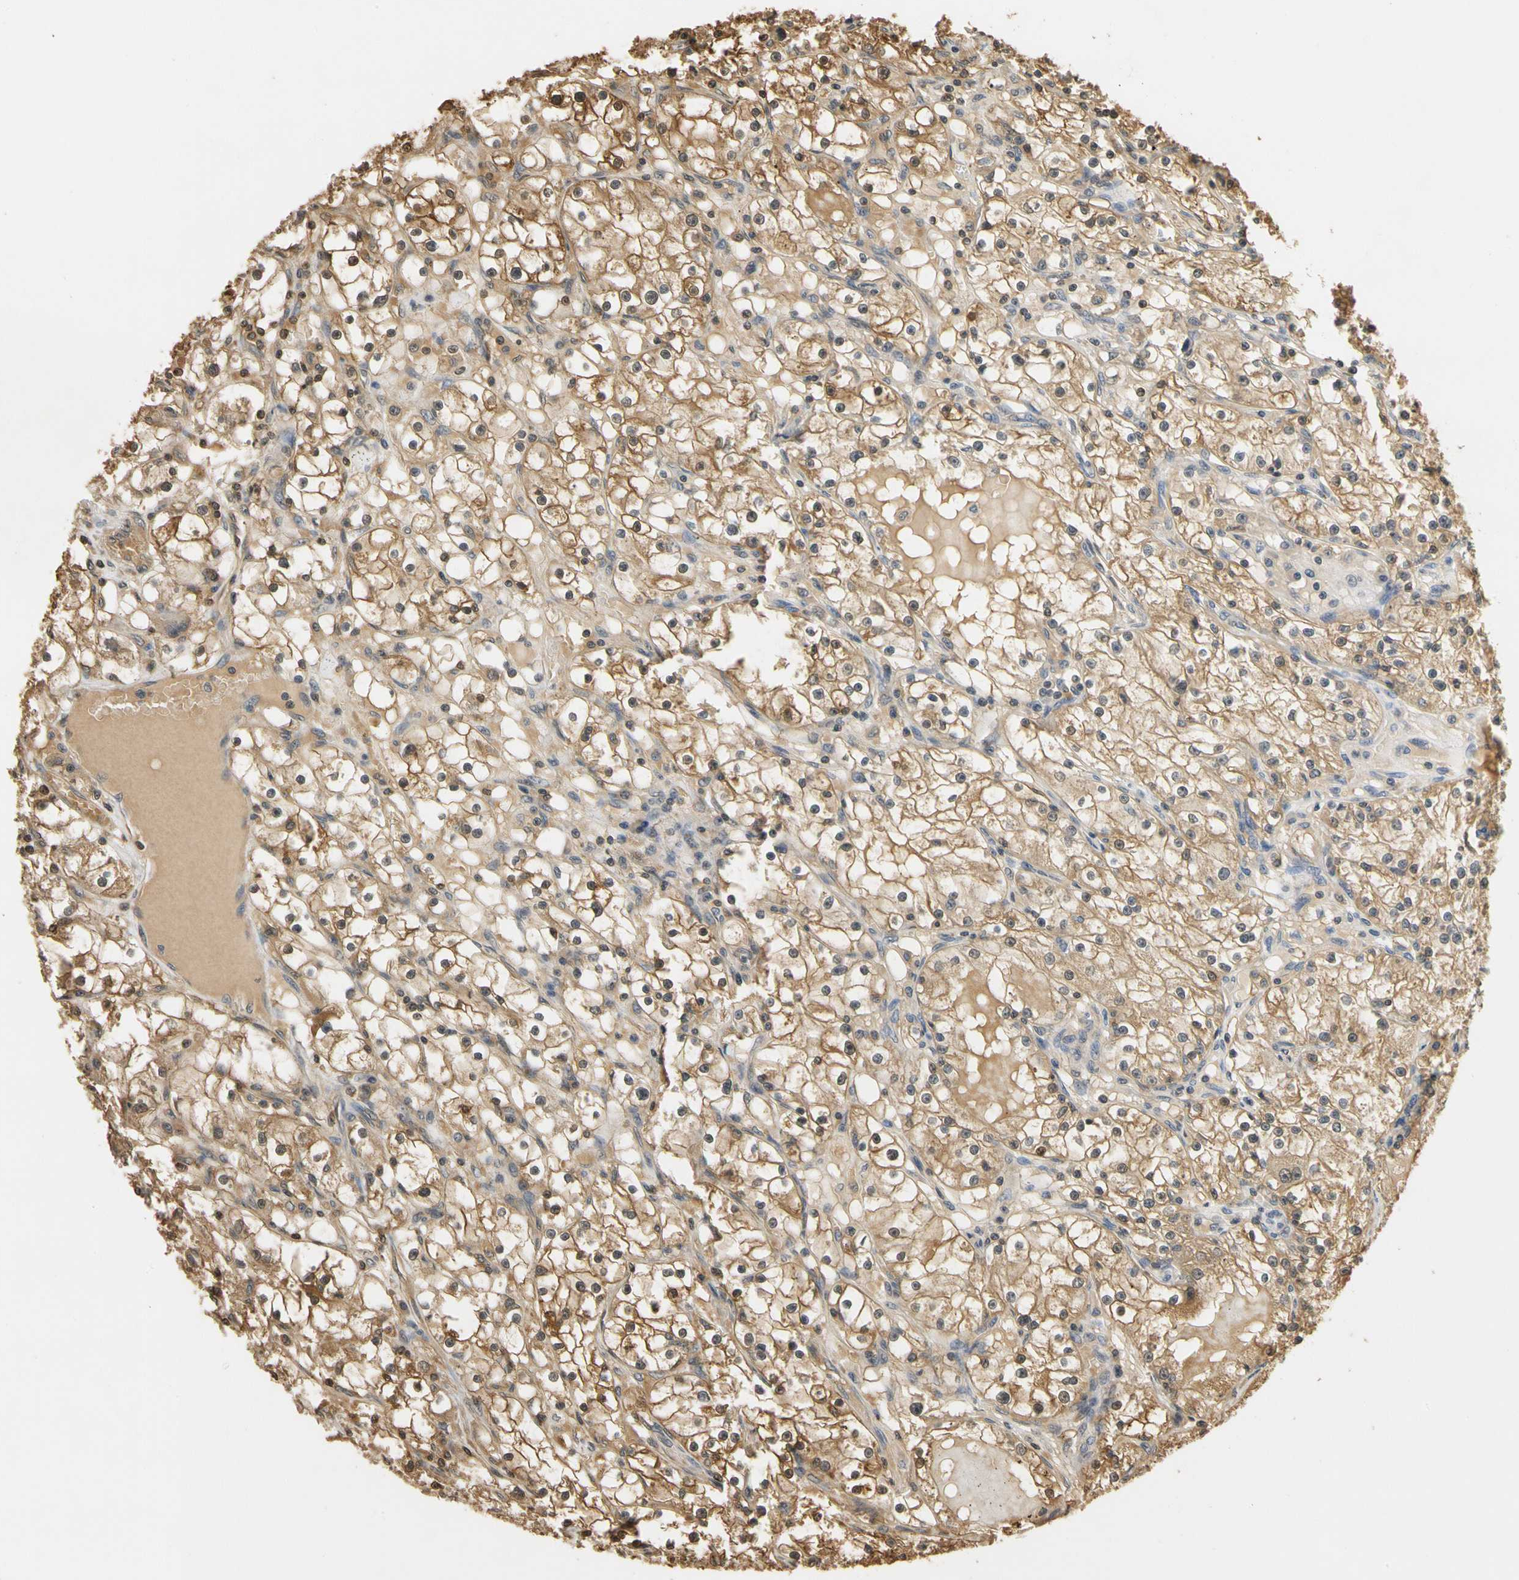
{"staining": {"intensity": "moderate", "quantity": ">75%", "location": "cytoplasmic/membranous,nuclear"}, "tissue": "renal cancer", "cell_type": "Tumor cells", "image_type": "cancer", "snomed": [{"axis": "morphology", "description": "Adenocarcinoma, NOS"}, {"axis": "topography", "description": "Kidney"}], "caption": "Immunohistochemistry photomicrograph of neoplastic tissue: renal cancer (adenocarcinoma) stained using IHC exhibits medium levels of moderate protein expression localized specifically in the cytoplasmic/membranous and nuclear of tumor cells, appearing as a cytoplasmic/membranous and nuclear brown color.", "gene": "SOD1", "patient": {"sex": "male", "age": 56}}